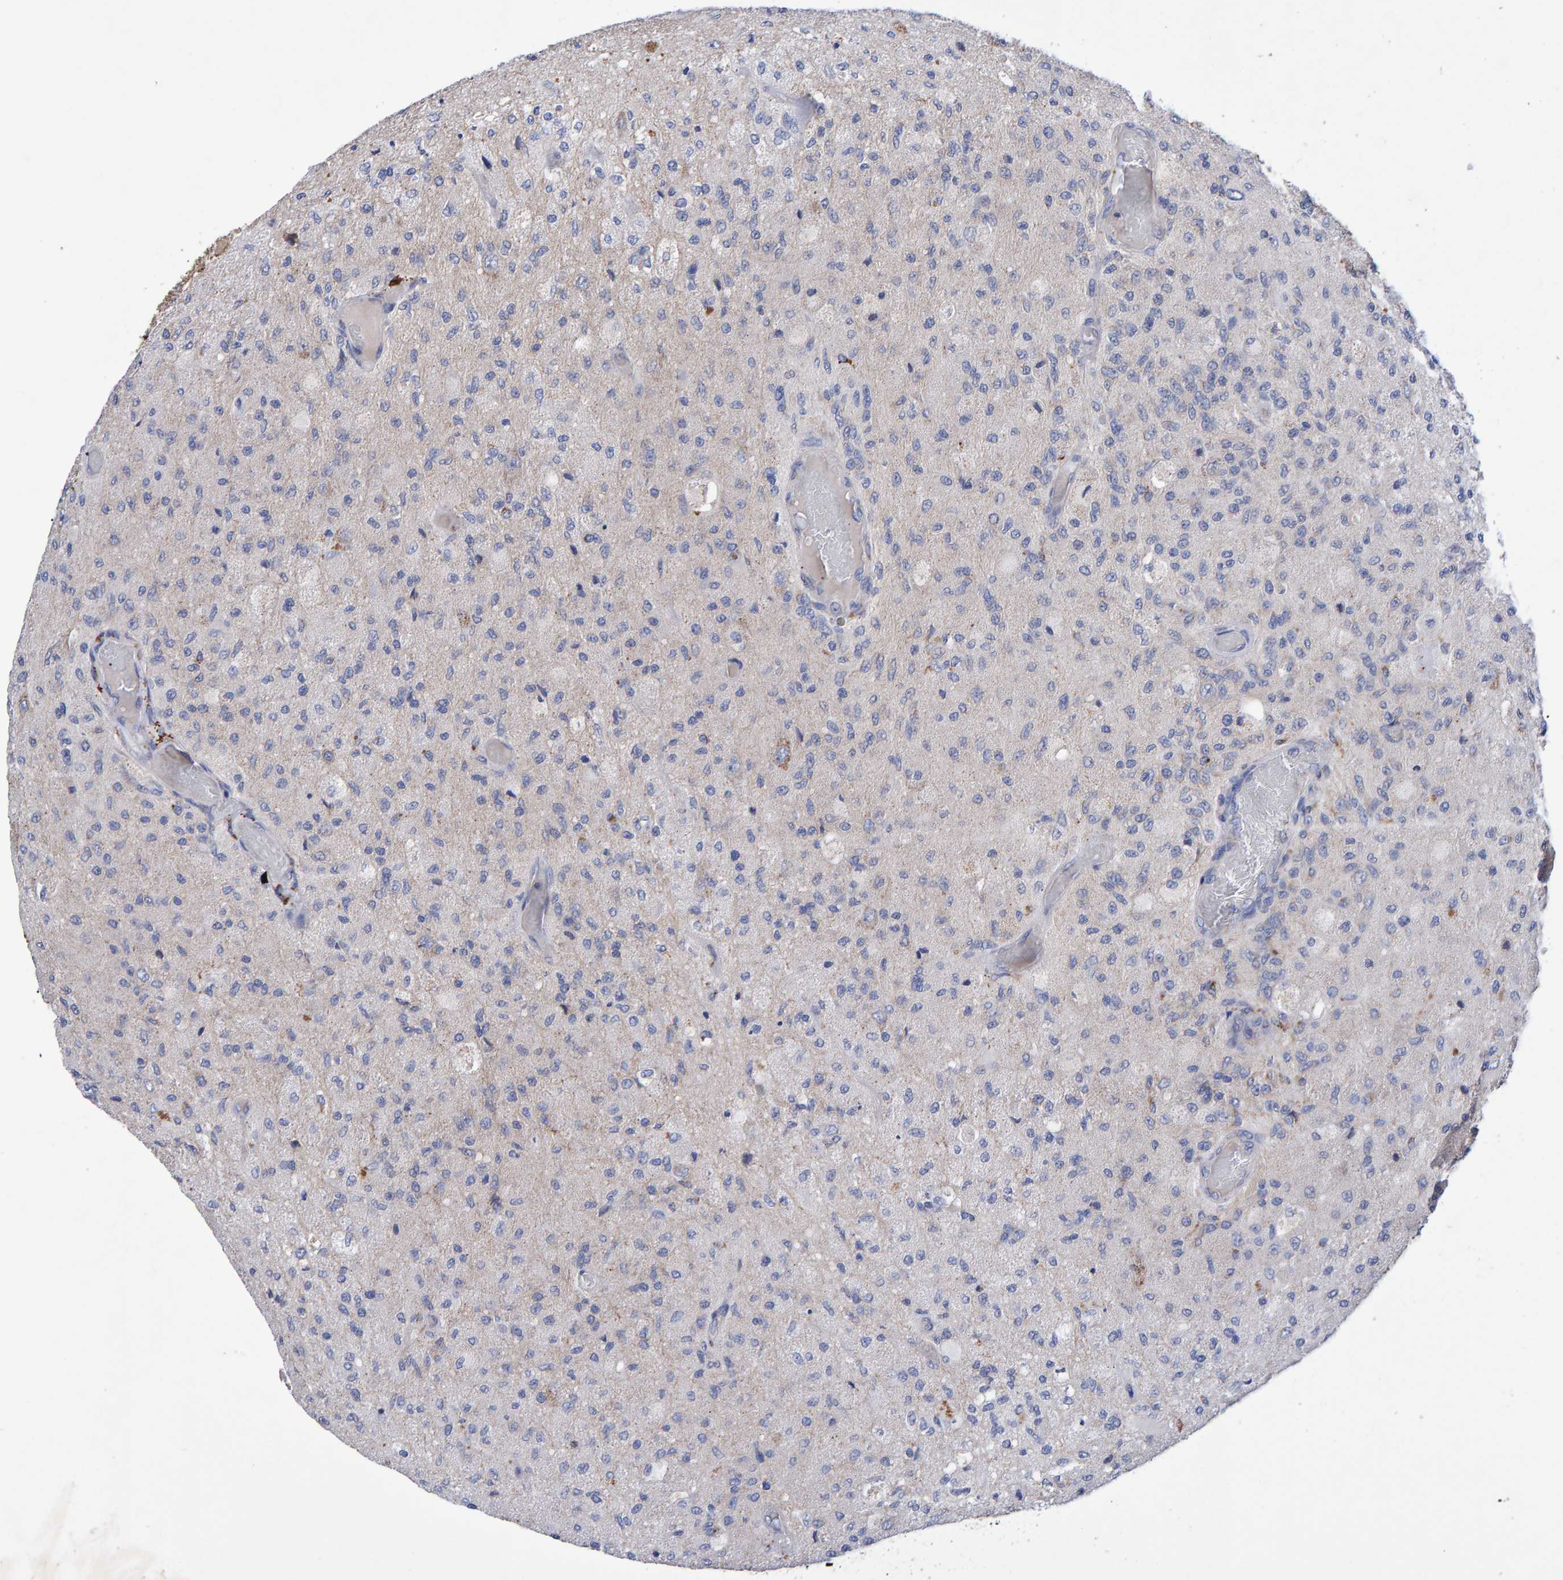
{"staining": {"intensity": "negative", "quantity": "none", "location": "none"}, "tissue": "glioma", "cell_type": "Tumor cells", "image_type": "cancer", "snomed": [{"axis": "morphology", "description": "Normal tissue, NOS"}, {"axis": "morphology", "description": "Glioma, malignant, High grade"}, {"axis": "topography", "description": "Cerebral cortex"}], "caption": "A photomicrograph of human glioma is negative for staining in tumor cells. The staining is performed using DAB (3,3'-diaminobenzidine) brown chromogen with nuclei counter-stained in using hematoxylin.", "gene": "EFR3A", "patient": {"sex": "male", "age": 77}}